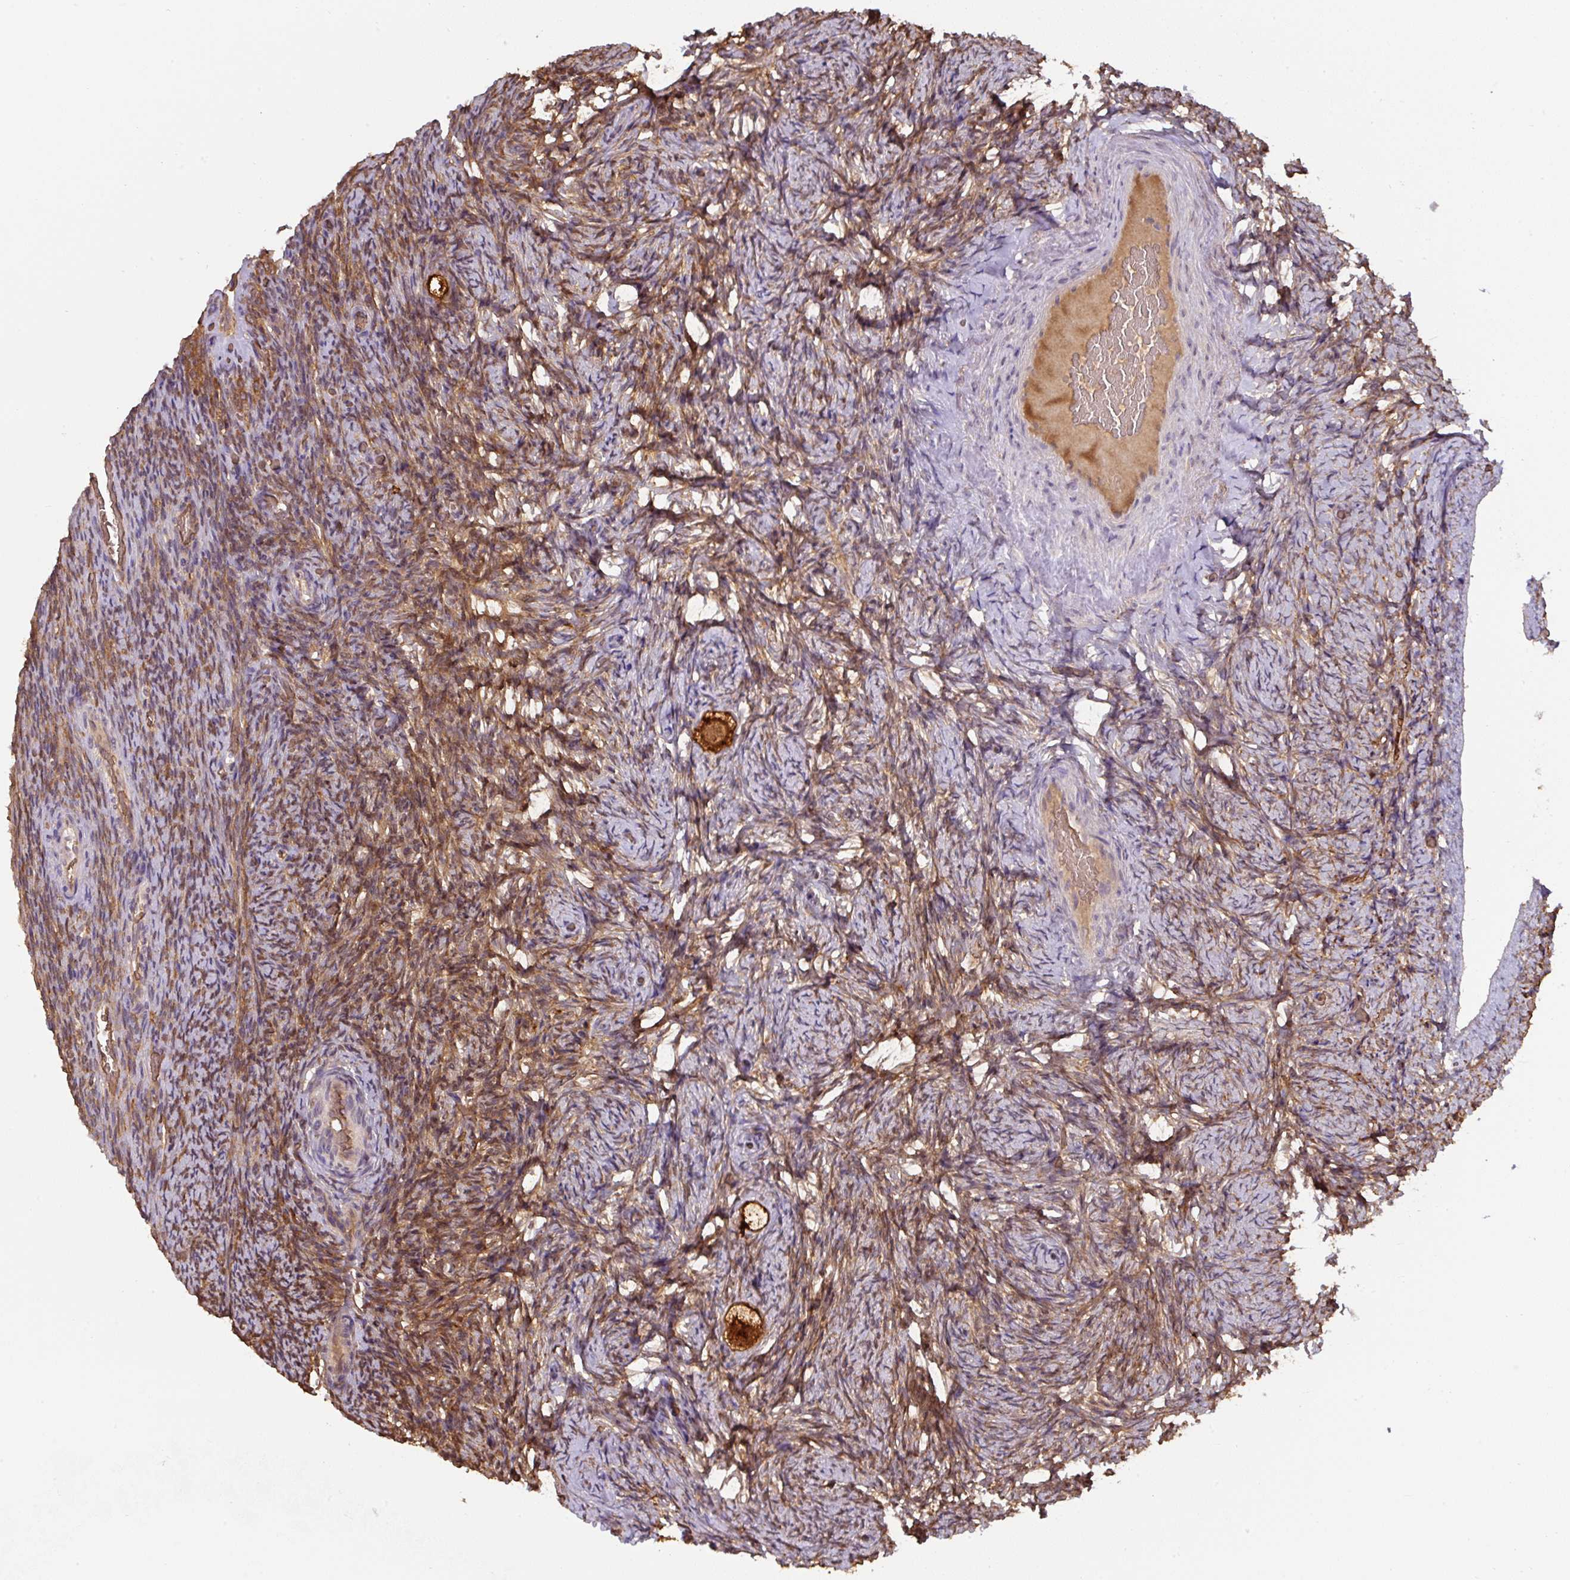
{"staining": {"intensity": "strong", "quantity": ">75%", "location": "cytoplasmic/membranous"}, "tissue": "ovary", "cell_type": "Follicle cells", "image_type": "normal", "snomed": [{"axis": "morphology", "description": "Normal tissue, NOS"}, {"axis": "topography", "description": "Ovary"}], "caption": "Approximately >75% of follicle cells in normal human ovary show strong cytoplasmic/membranous protein positivity as visualized by brown immunohistochemical staining.", "gene": "ST13", "patient": {"sex": "female", "age": 34}}